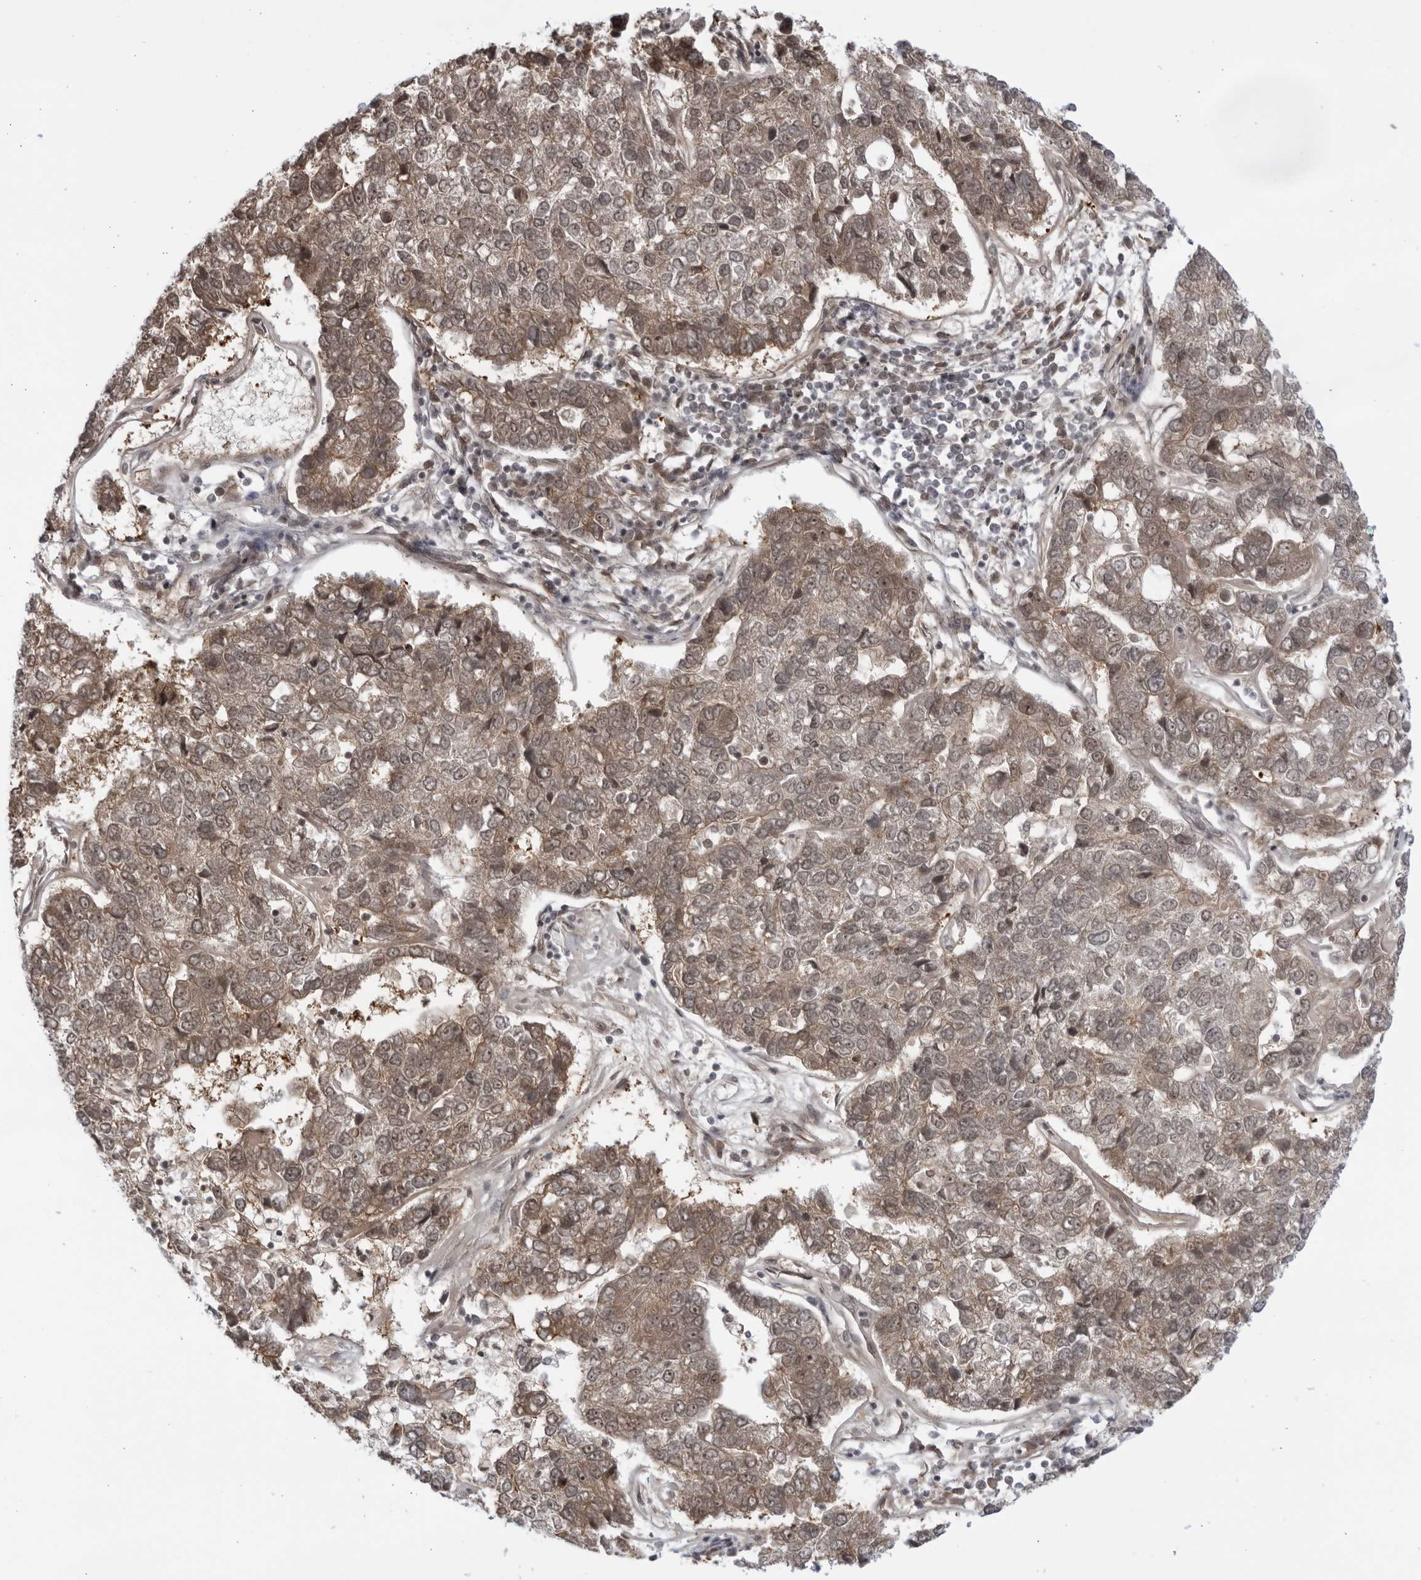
{"staining": {"intensity": "weak", "quantity": ">75%", "location": "cytoplasmic/membranous,nuclear"}, "tissue": "pancreatic cancer", "cell_type": "Tumor cells", "image_type": "cancer", "snomed": [{"axis": "morphology", "description": "Adenocarcinoma, NOS"}, {"axis": "topography", "description": "Pancreas"}], "caption": "Protein staining of pancreatic adenocarcinoma tissue displays weak cytoplasmic/membranous and nuclear positivity in approximately >75% of tumor cells. (DAB (3,3'-diaminobenzidine) IHC, brown staining for protein, blue staining for nuclei).", "gene": "ITGB3BP", "patient": {"sex": "female", "age": 61}}